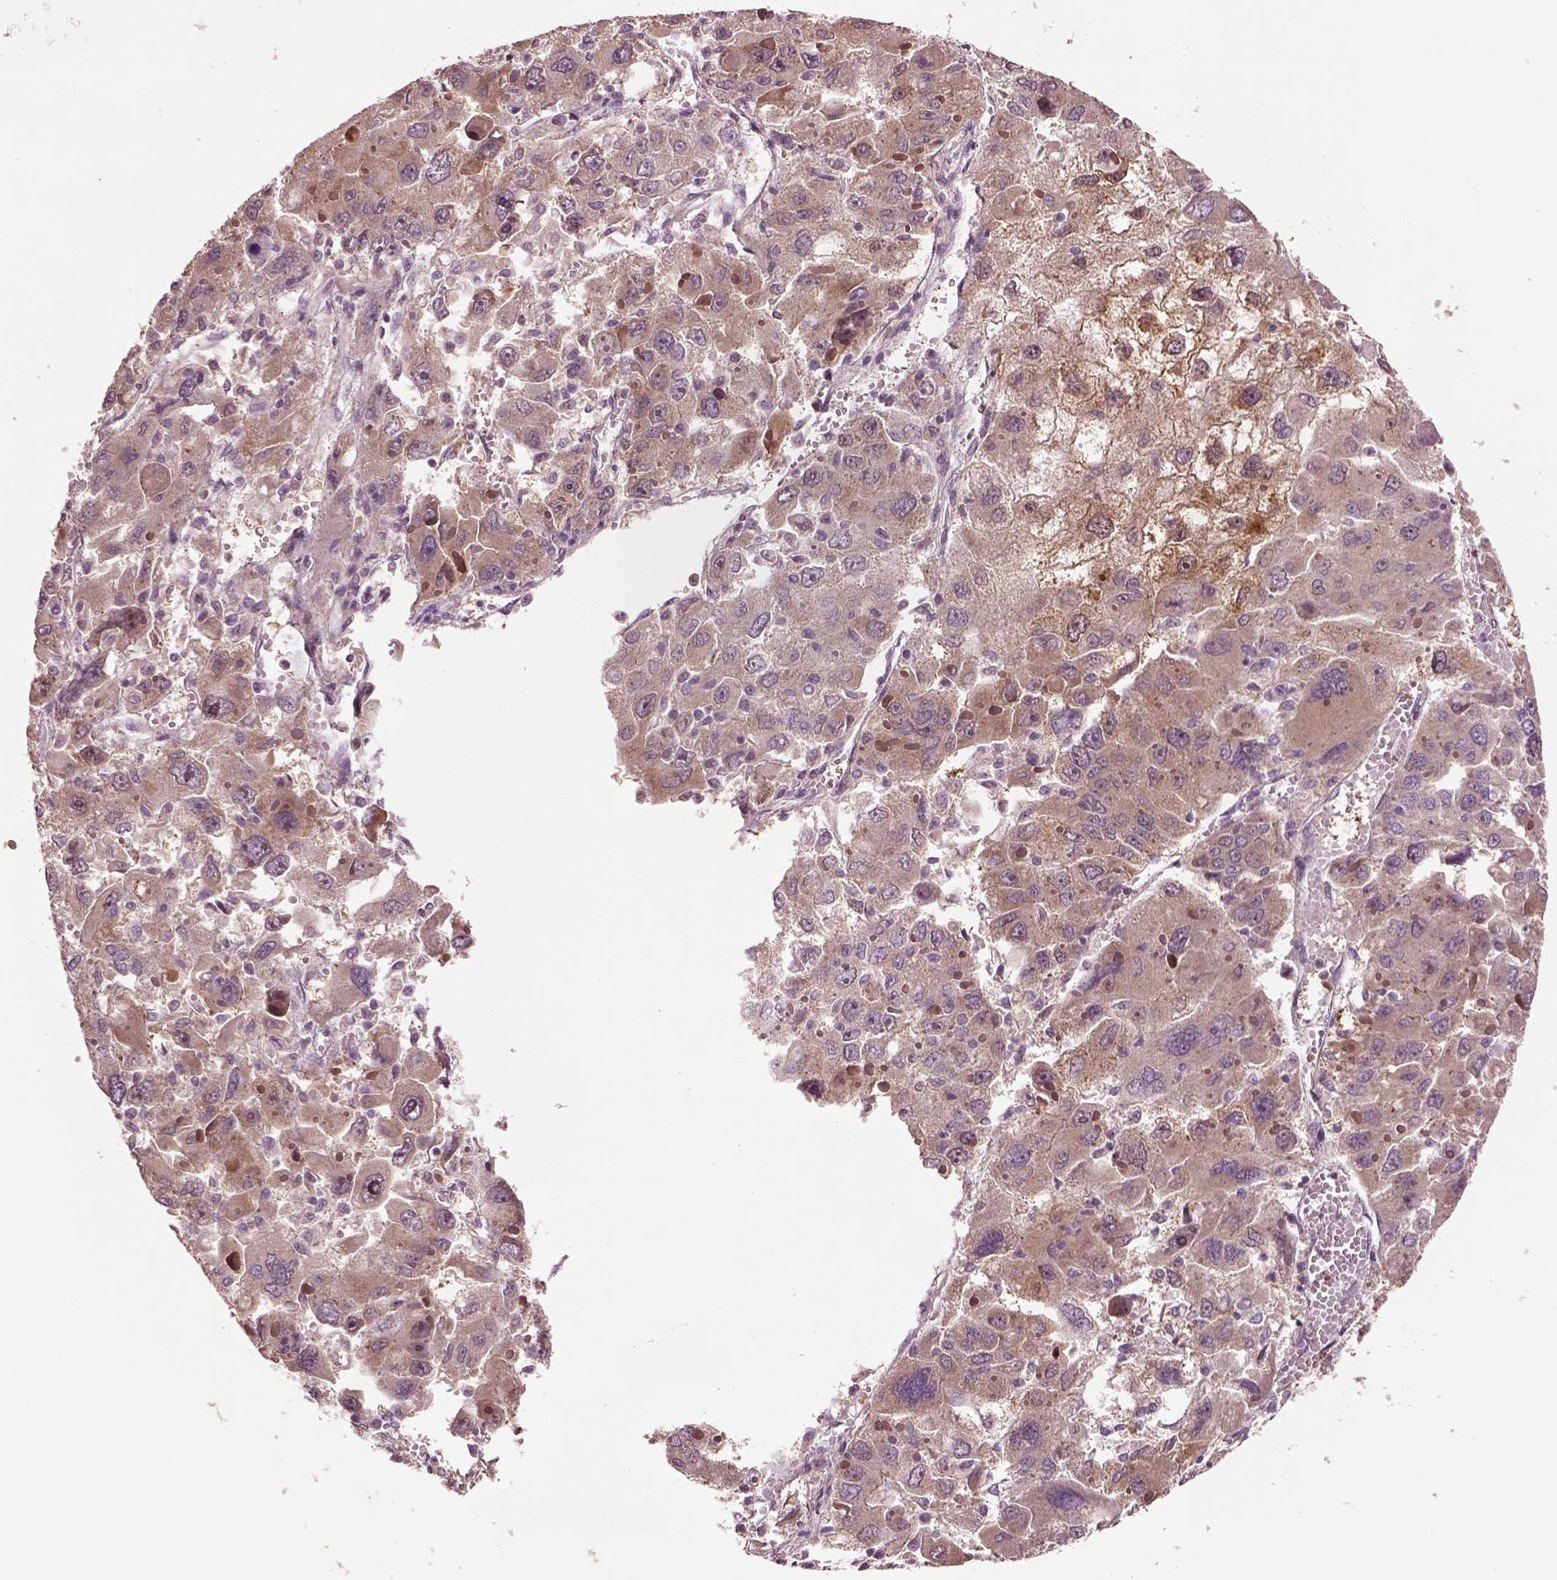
{"staining": {"intensity": "weak", "quantity": ">75%", "location": "cytoplasmic/membranous"}, "tissue": "liver cancer", "cell_type": "Tumor cells", "image_type": "cancer", "snomed": [{"axis": "morphology", "description": "Carcinoma, Hepatocellular, NOS"}, {"axis": "topography", "description": "Liver"}], "caption": "IHC of human liver hepatocellular carcinoma exhibits low levels of weak cytoplasmic/membranous staining in approximately >75% of tumor cells.", "gene": "MTHFS", "patient": {"sex": "female", "age": 41}}